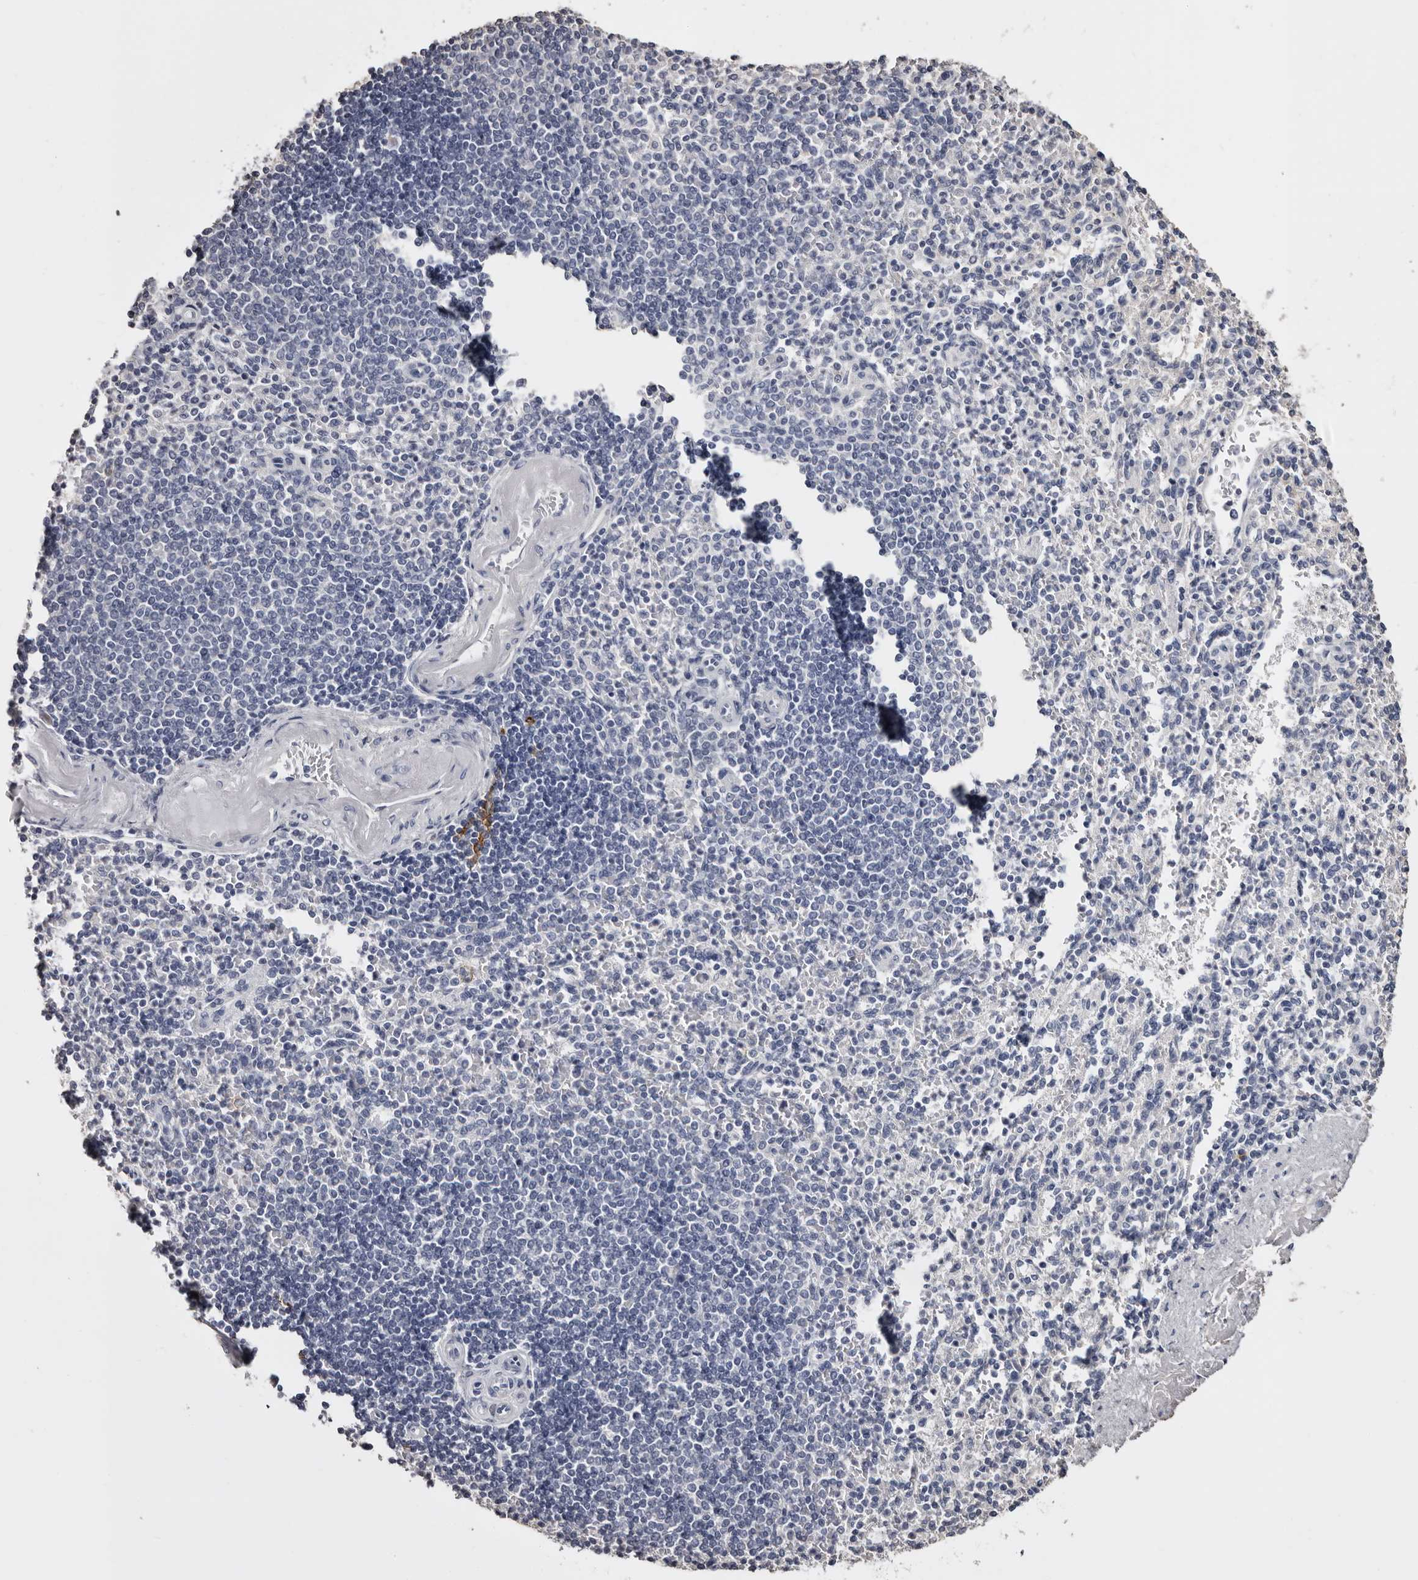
{"staining": {"intensity": "negative", "quantity": "none", "location": "none"}, "tissue": "spleen", "cell_type": "Cells in red pulp", "image_type": "normal", "snomed": [{"axis": "morphology", "description": "Normal tissue, NOS"}, {"axis": "topography", "description": "Spleen"}], "caption": "Immunohistochemical staining of normal spleen shows no significant positivity in cells in red pulp. The staining is performed using DAB brown chromogen with nuclei counter-stained in using hematoxylin.", "gene": "LAD1", "patient": {"sex": "female", "age": 74}}